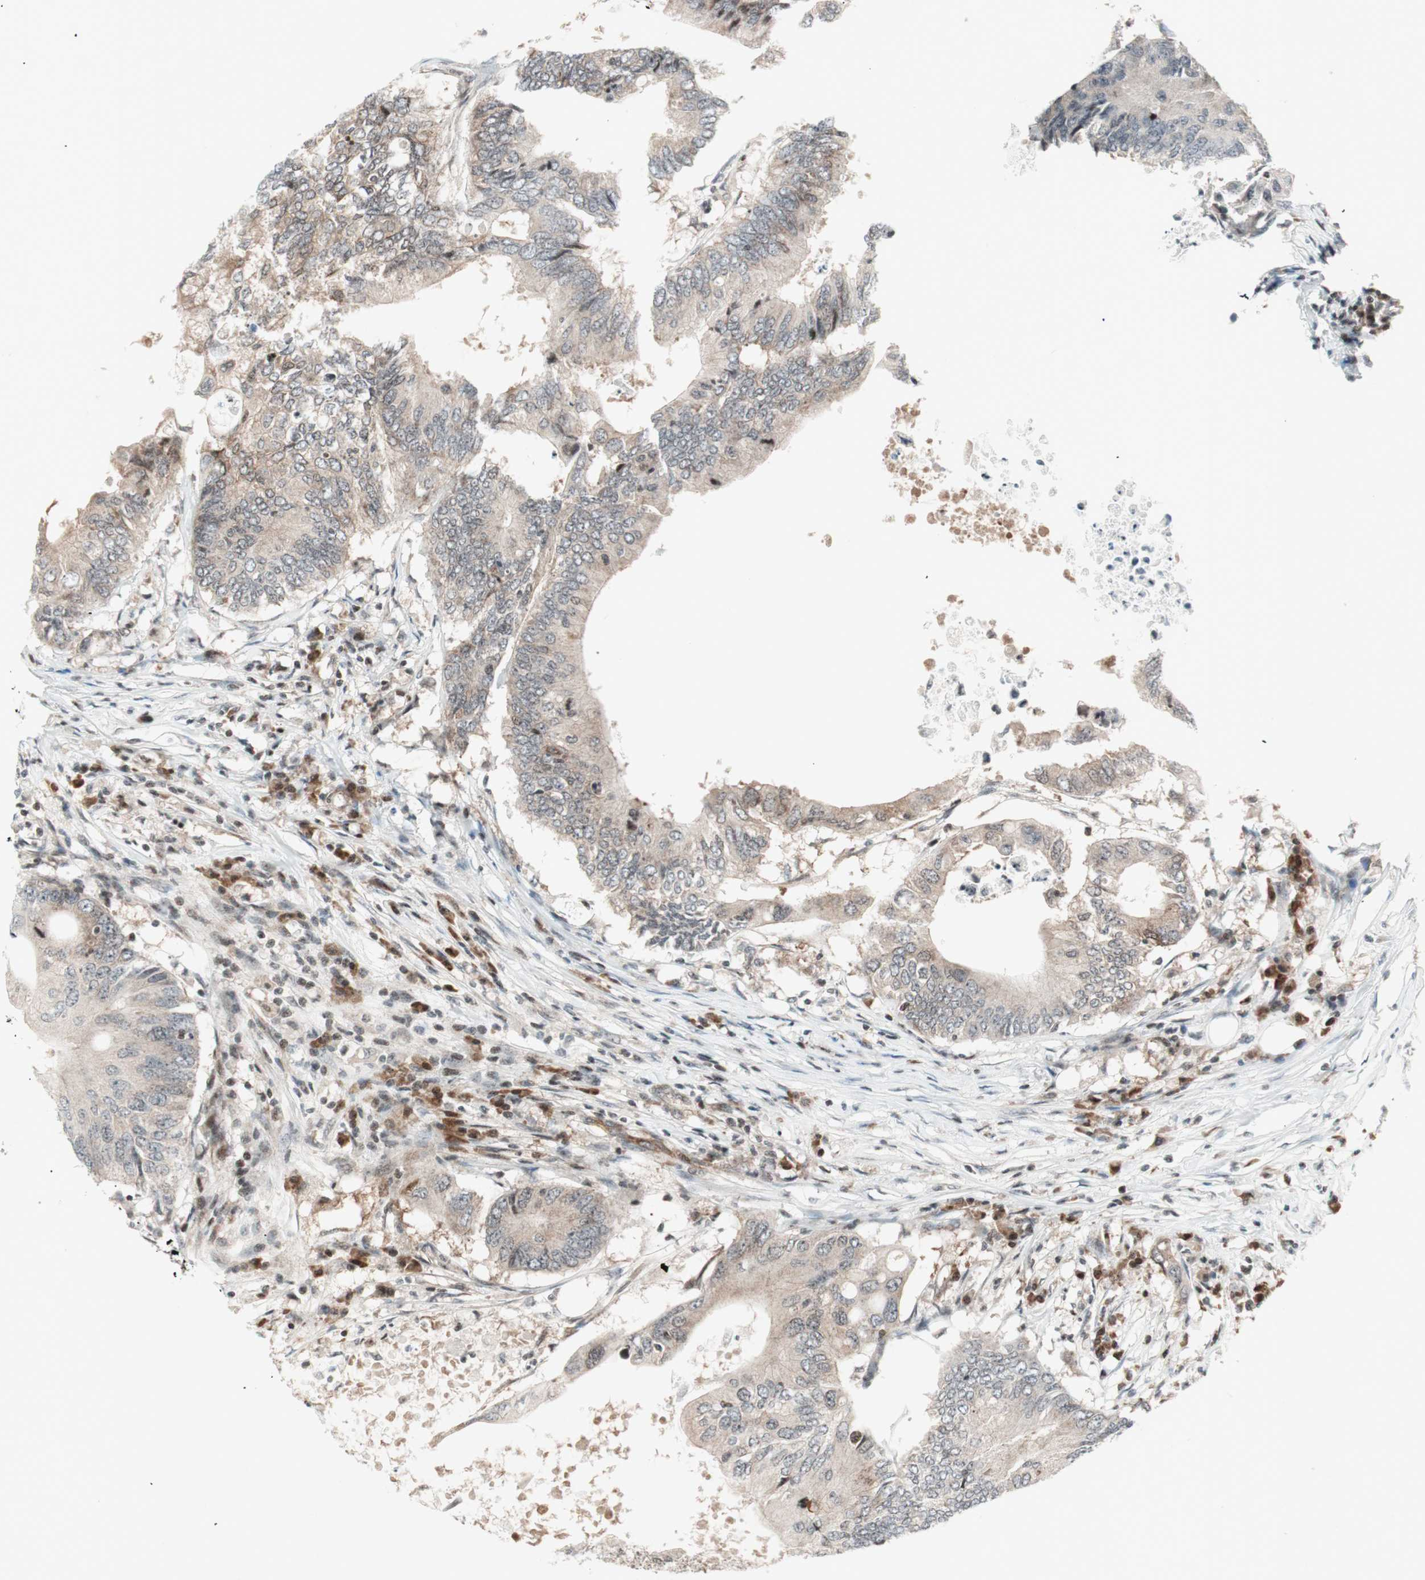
{"staining": {"intensity": "weak", "quantity": ">75%", "location": "cytoplasmic/membranous"}, "tissue": "colorectal cancer", "cell_type": "Tumor cells", "image_type": "cancer", "snomed": [{"axis": "morphology", "description": "Adenocarcinoma, NOS"}, {"axis": "topography", "description": "Colon"}], "caption": "Adenocarcinoma (colorectal) was stained to show a protein in brown. There is low levels of weak cytoplasmic/membranous staining in approximately >75% of tumor cells.", "gene": "TPT1", "patient": {"sex": "male", "age": 71}}